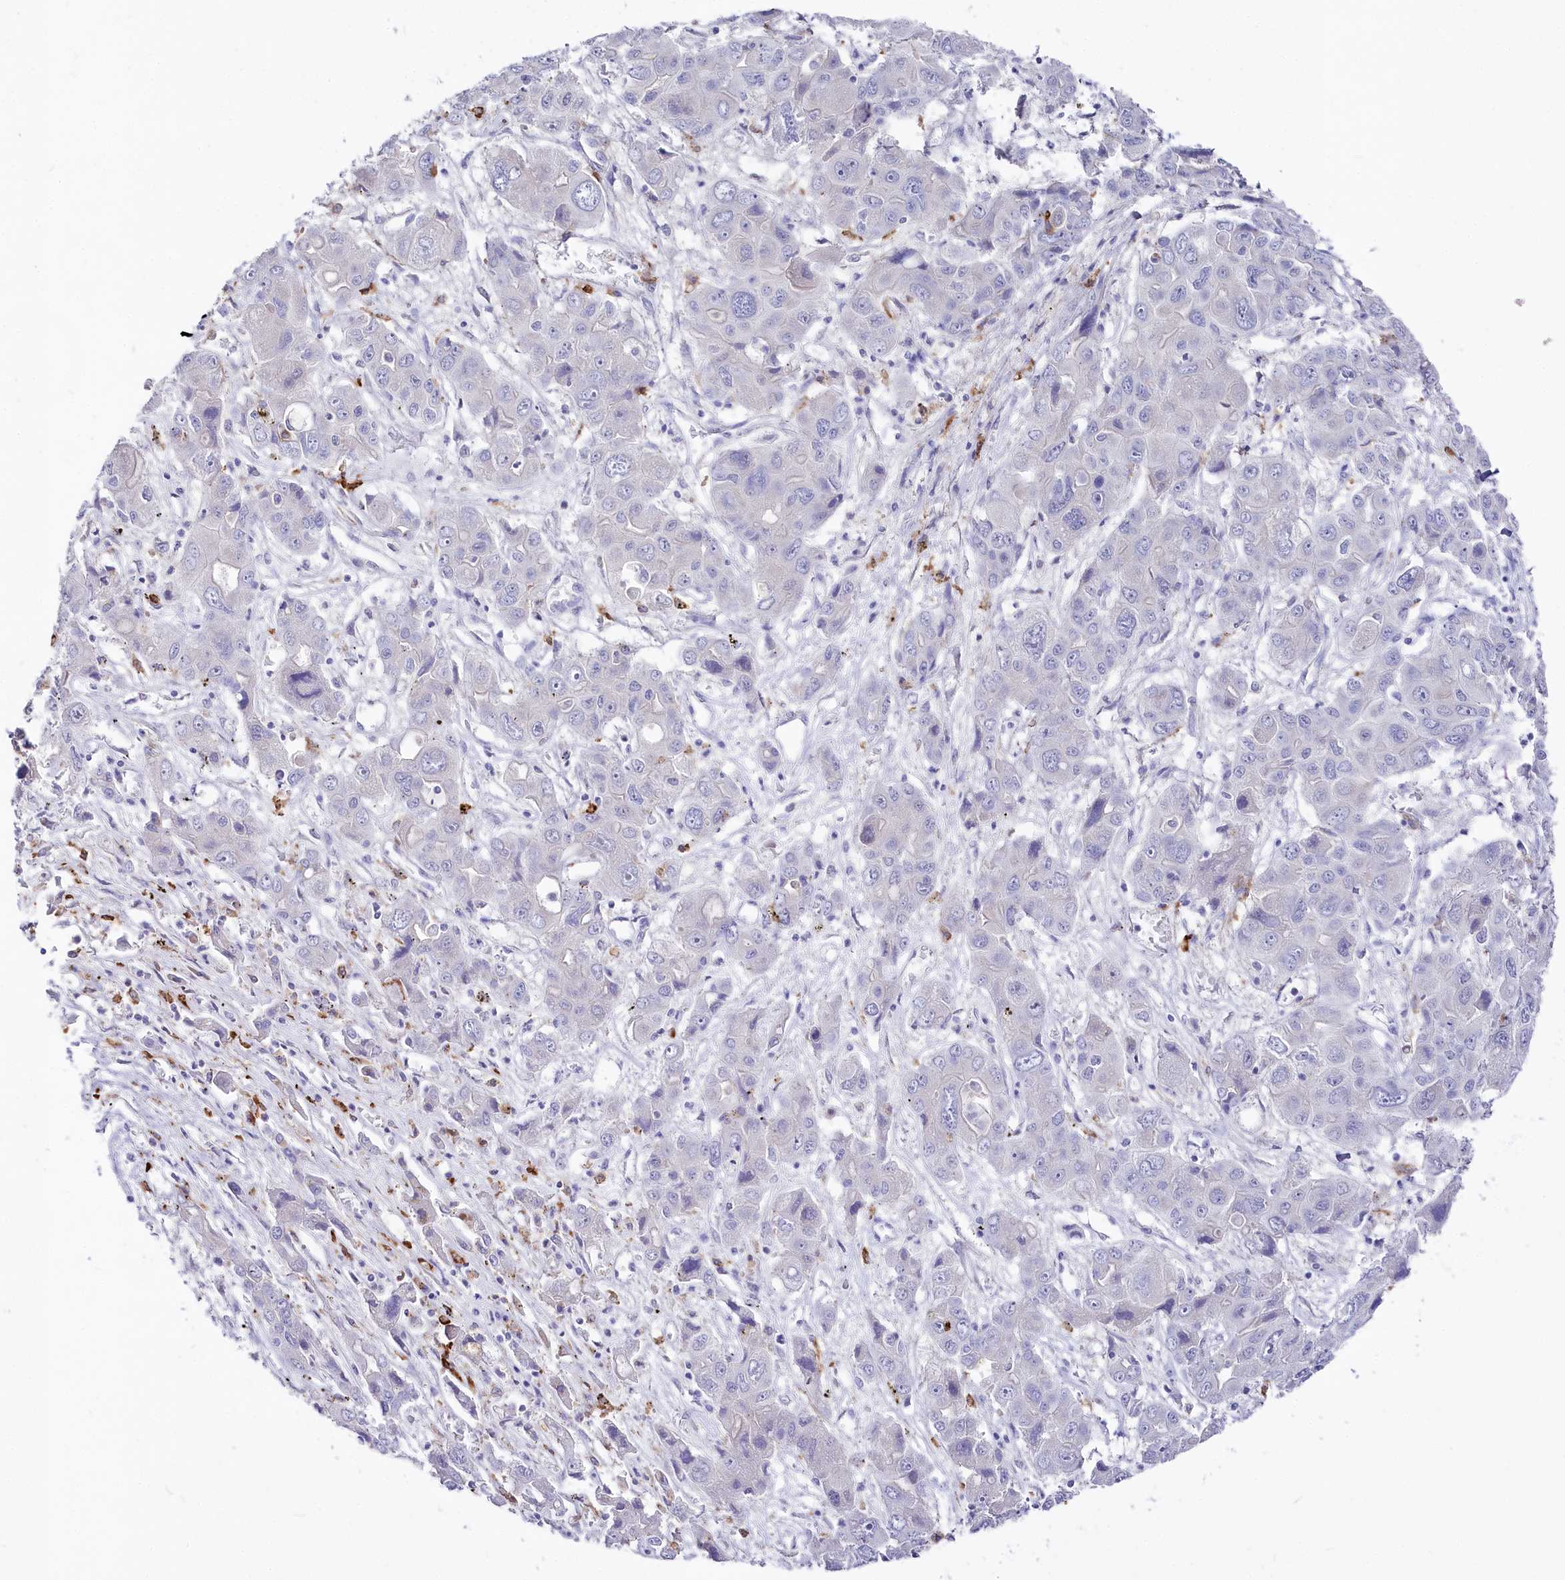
{"staining": {"intensity": "negative", "quantity": "none", "location": "none"}, "tissue": "liver cancer", "cell_type": "Tumor cells", "image_type": "cancer", "snomed": [{"axis": "morphology", "description": "Cholangiocarcinoma"}, {"axis": "topography", "description": "Liver"}], "caption": "Photomicrograph shows no protein staining in tumor cells of cholangiocarcinoma (liver) tissue.", "gene": "CLEC4M", "patient": {"sex": "male", "age": 67}}